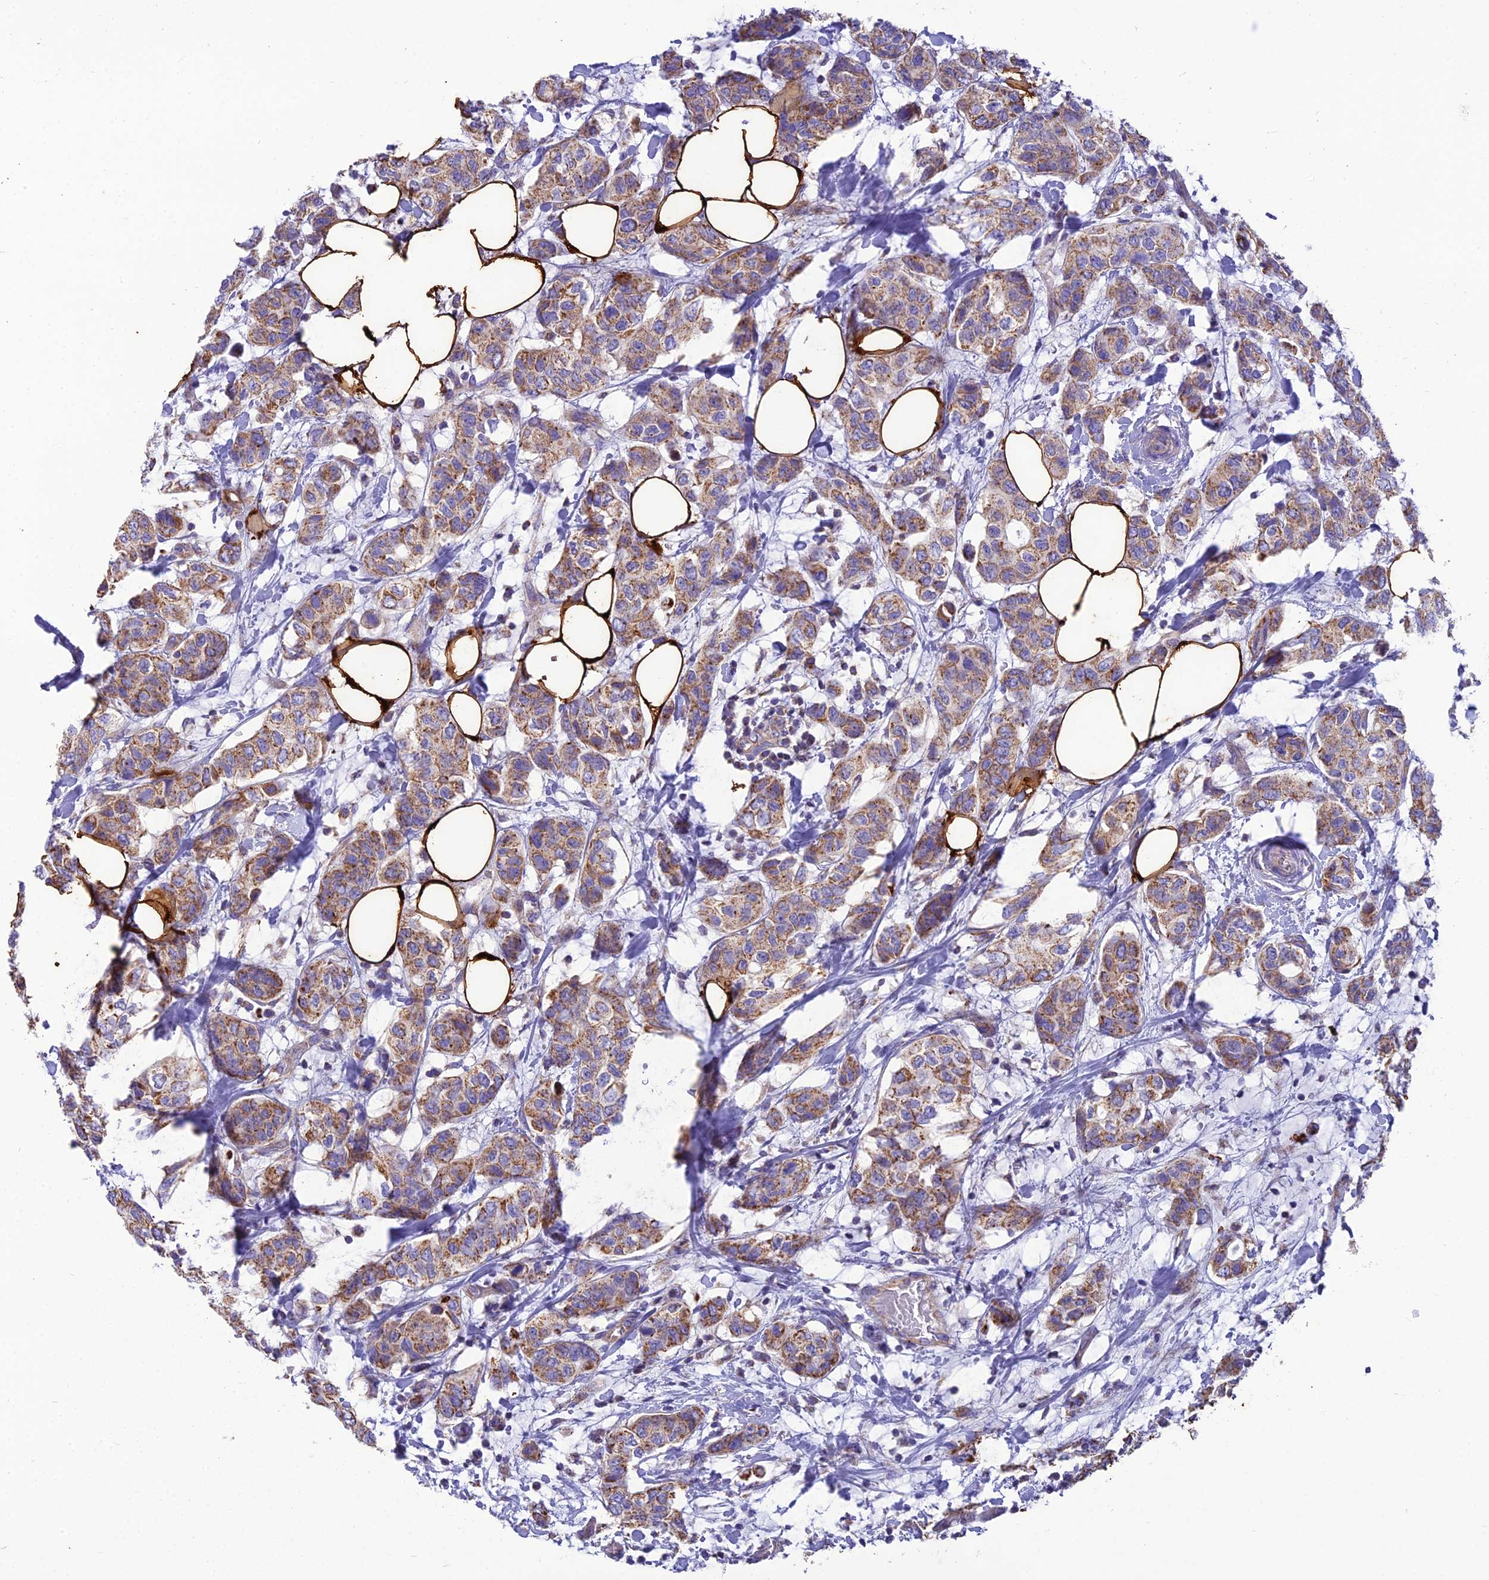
{"staining": {"intensity": "moderate", "quantity": ">75%", "location": "cytoplasmic/membranous"}, "tissue": "breast cancer", "cell_type": "Tumor cells", "image_type": "cancer", "snomed": [{"axis": "morphology", "description": "Lobular carcinoma"}, {"axis": "topography", "description": "Breast"}], "caption": "Protein staining of lobular carcinoma (breast) tissue shows moderate cytoplasmic/membranous expression in approximately >75% of tumor cells.", "gene": "GPD1", "patient": {"sex": "female", "age": 51}}